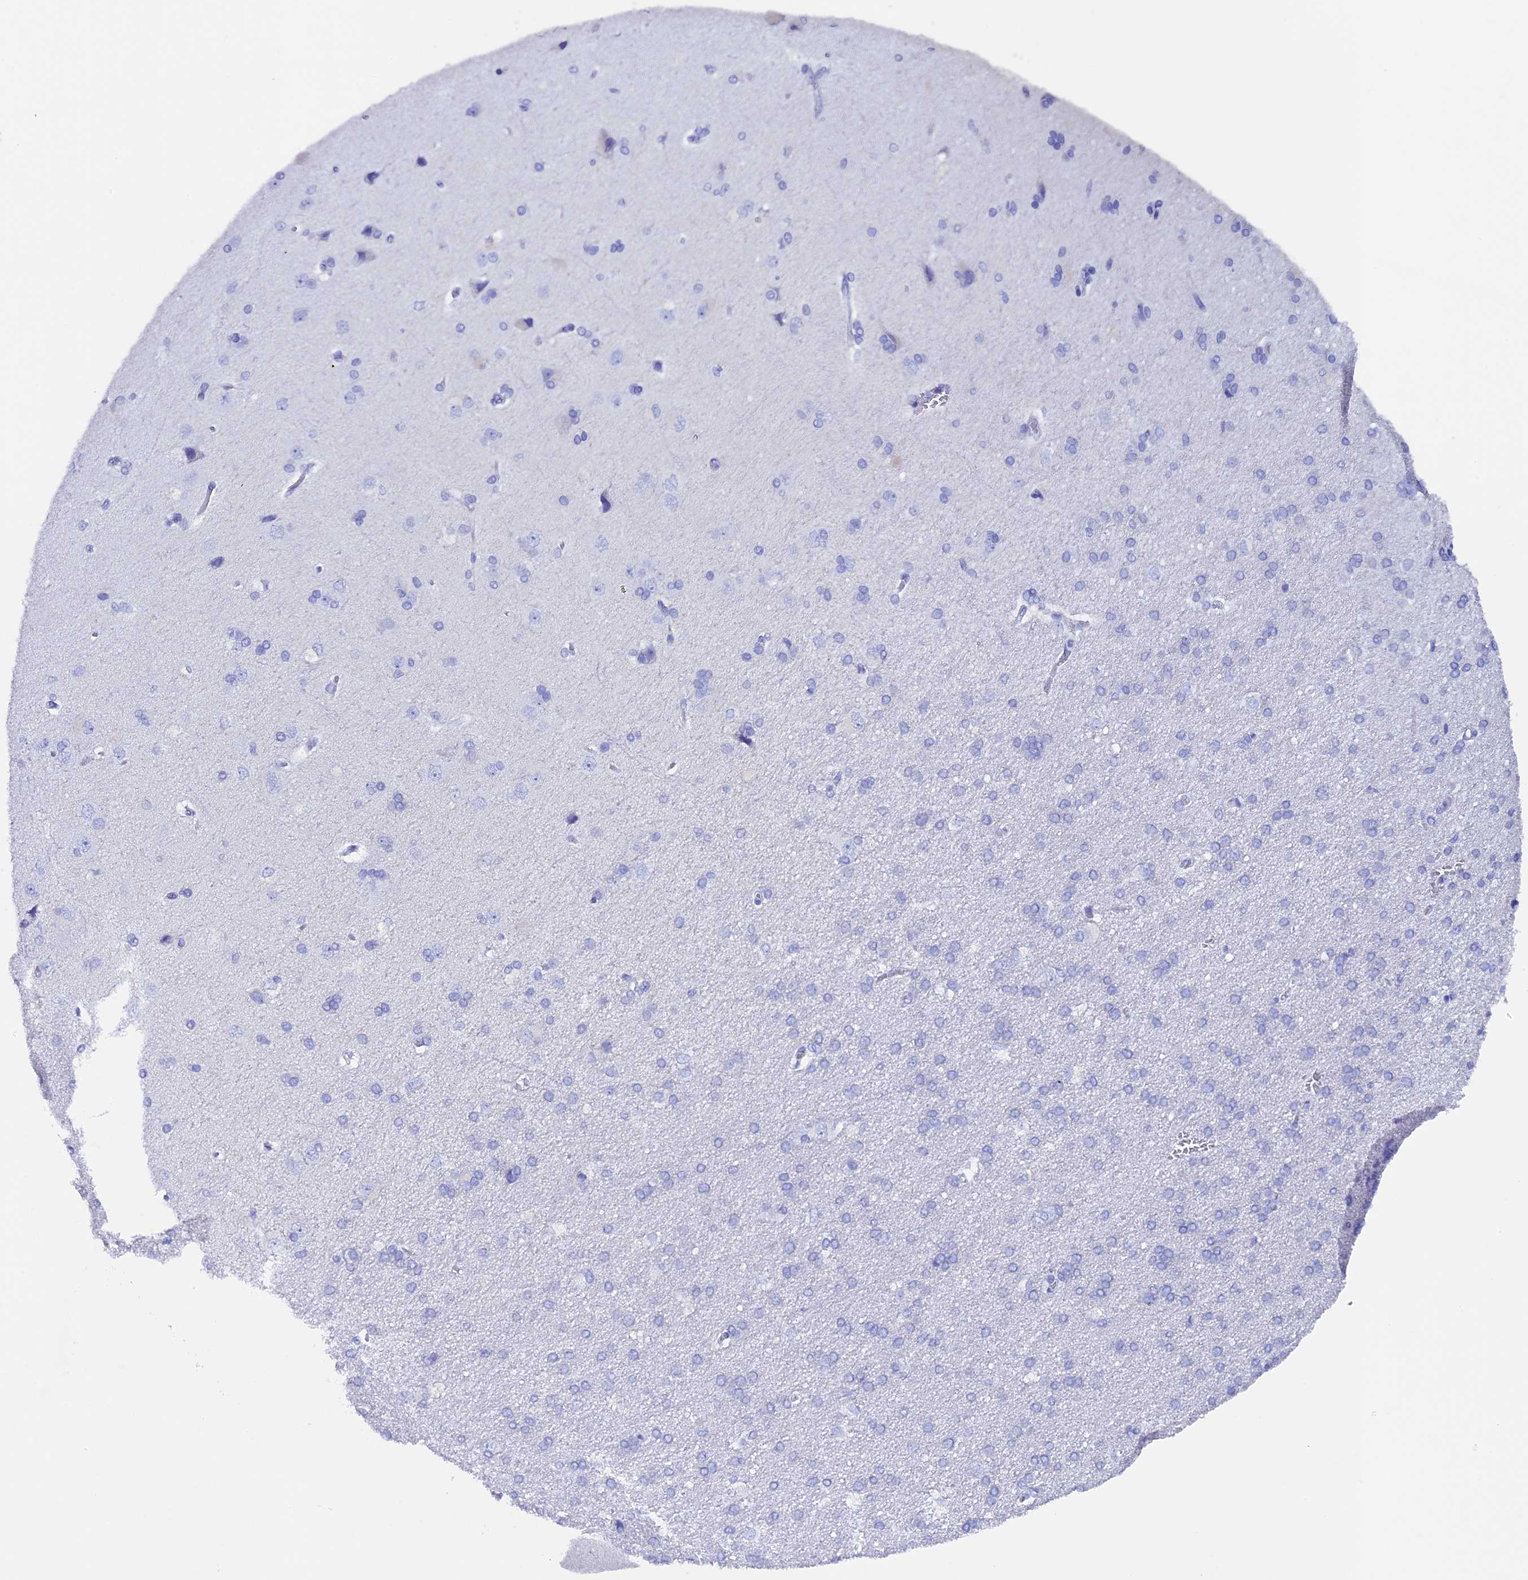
{"staining": {"intensity": "negative", "quantity": "none", "location": "none"}, "tissue": "cerebral cortex", "cell_type": "Endothelial cells", "image_type": "normal", "snomed": [{"axis": "morphology", "description": "Normal tissue, NOS"}, {"axis": "topography", "description": "Cerebral cortex"}], "caption": "The image shows no staining of endothelial cells in benign cerebral cortex.", "gene": "FKBP11", "patient": {"sex": "male", "age": 62}}